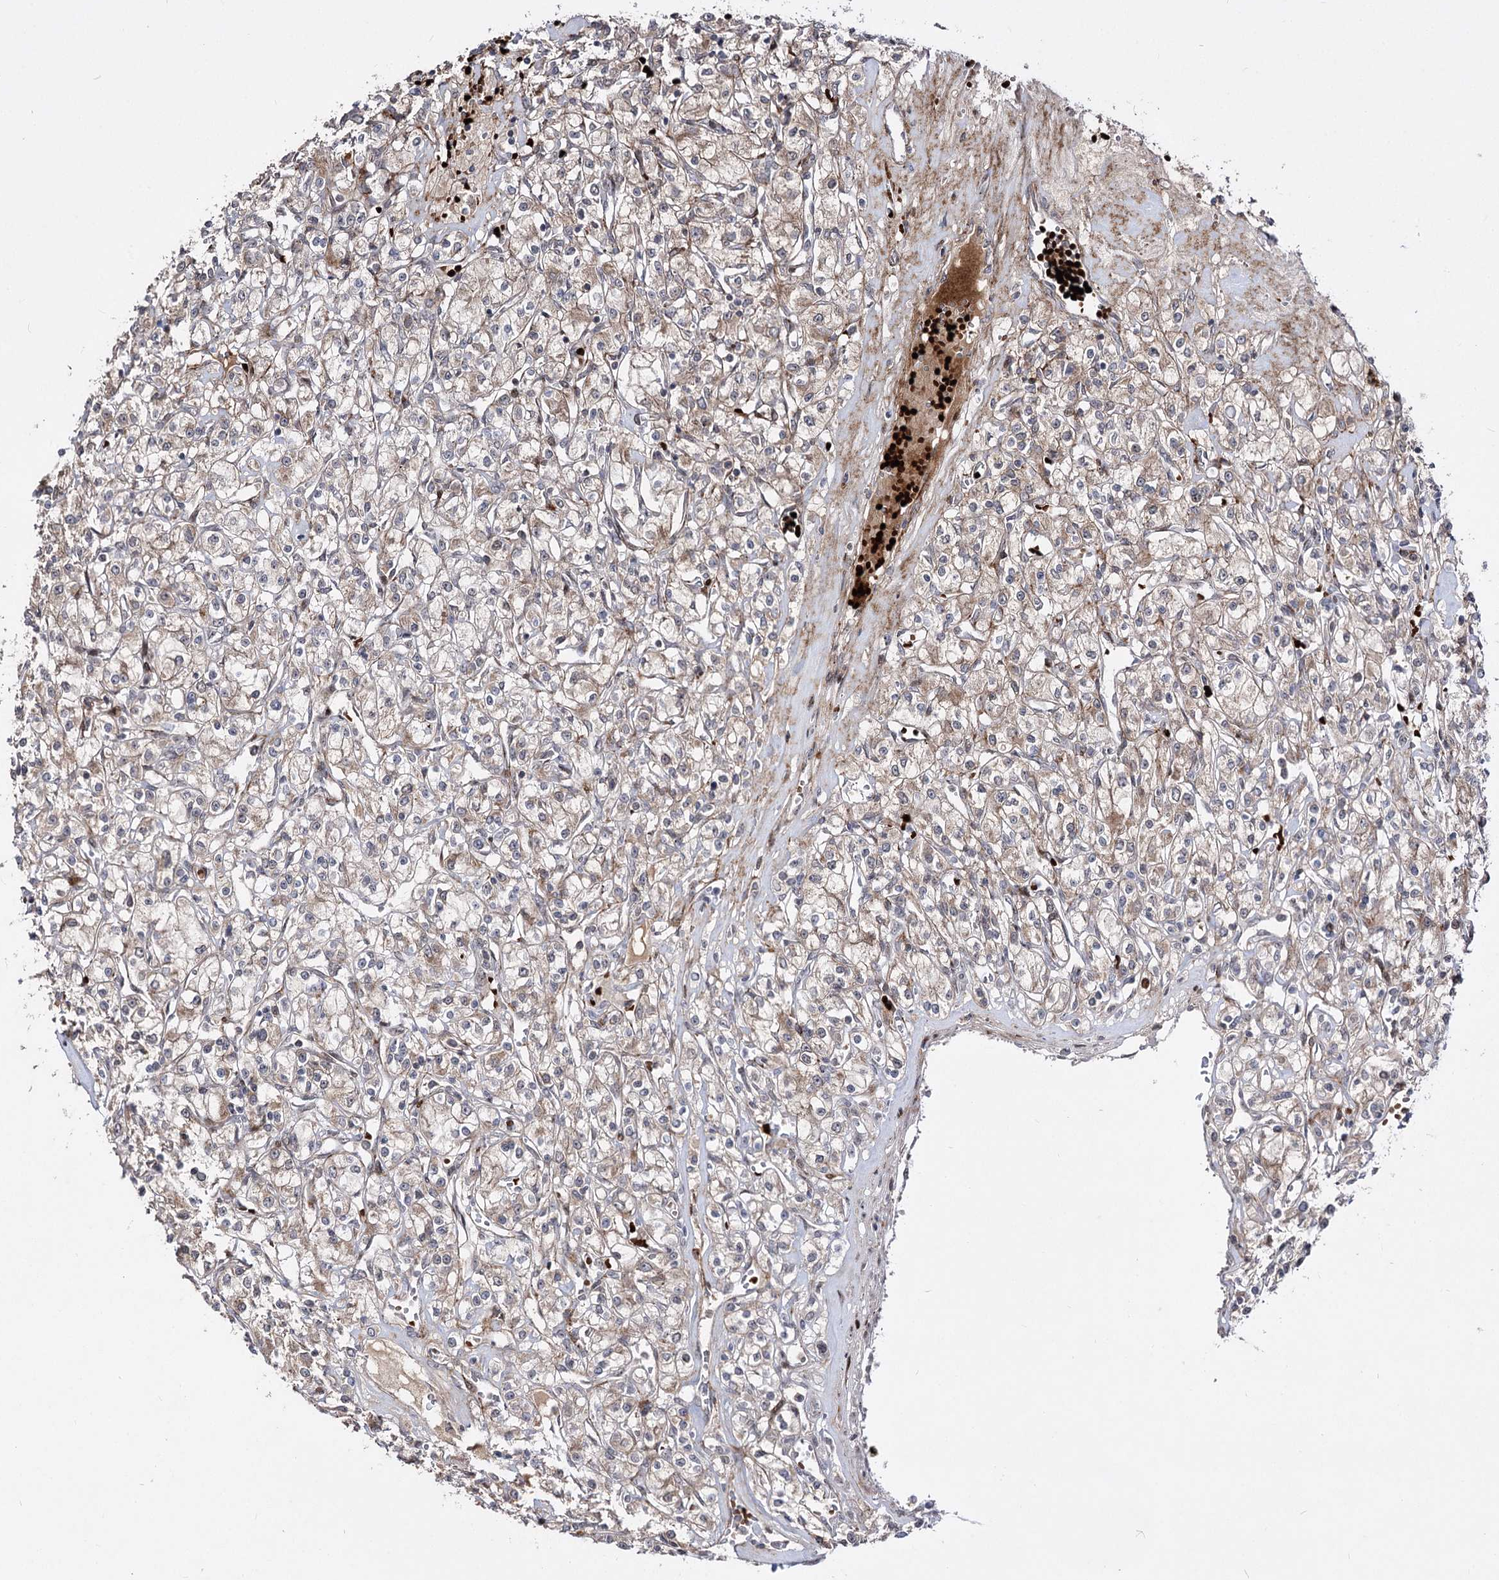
{"staining": {"intensity": "weak", "quantity": "25%-75%", "location": "cytoplasmic/membranous"}, "tissue": "renal cancer", "cell_type": "Tumor cells", "image_type": "cancer", "snomed": [{"axis": "morphology", "description": "Adenocarcinoma, NOS"}, {"axis": "topography", "description": "Kidney"}], "caption": "Protein staining of renal cancer tissue exhibits weak cytoplasmic/membranous expression in approximately 25%-75% of tumor cells. Using DAB (3,3'-diaminobenzidine) (brown) and hematoxylin (blue) stains, captured at high magnification using brightfield microscopy.", "gene": "STOX1", "patient": {"sex": "female", "age": 59}}